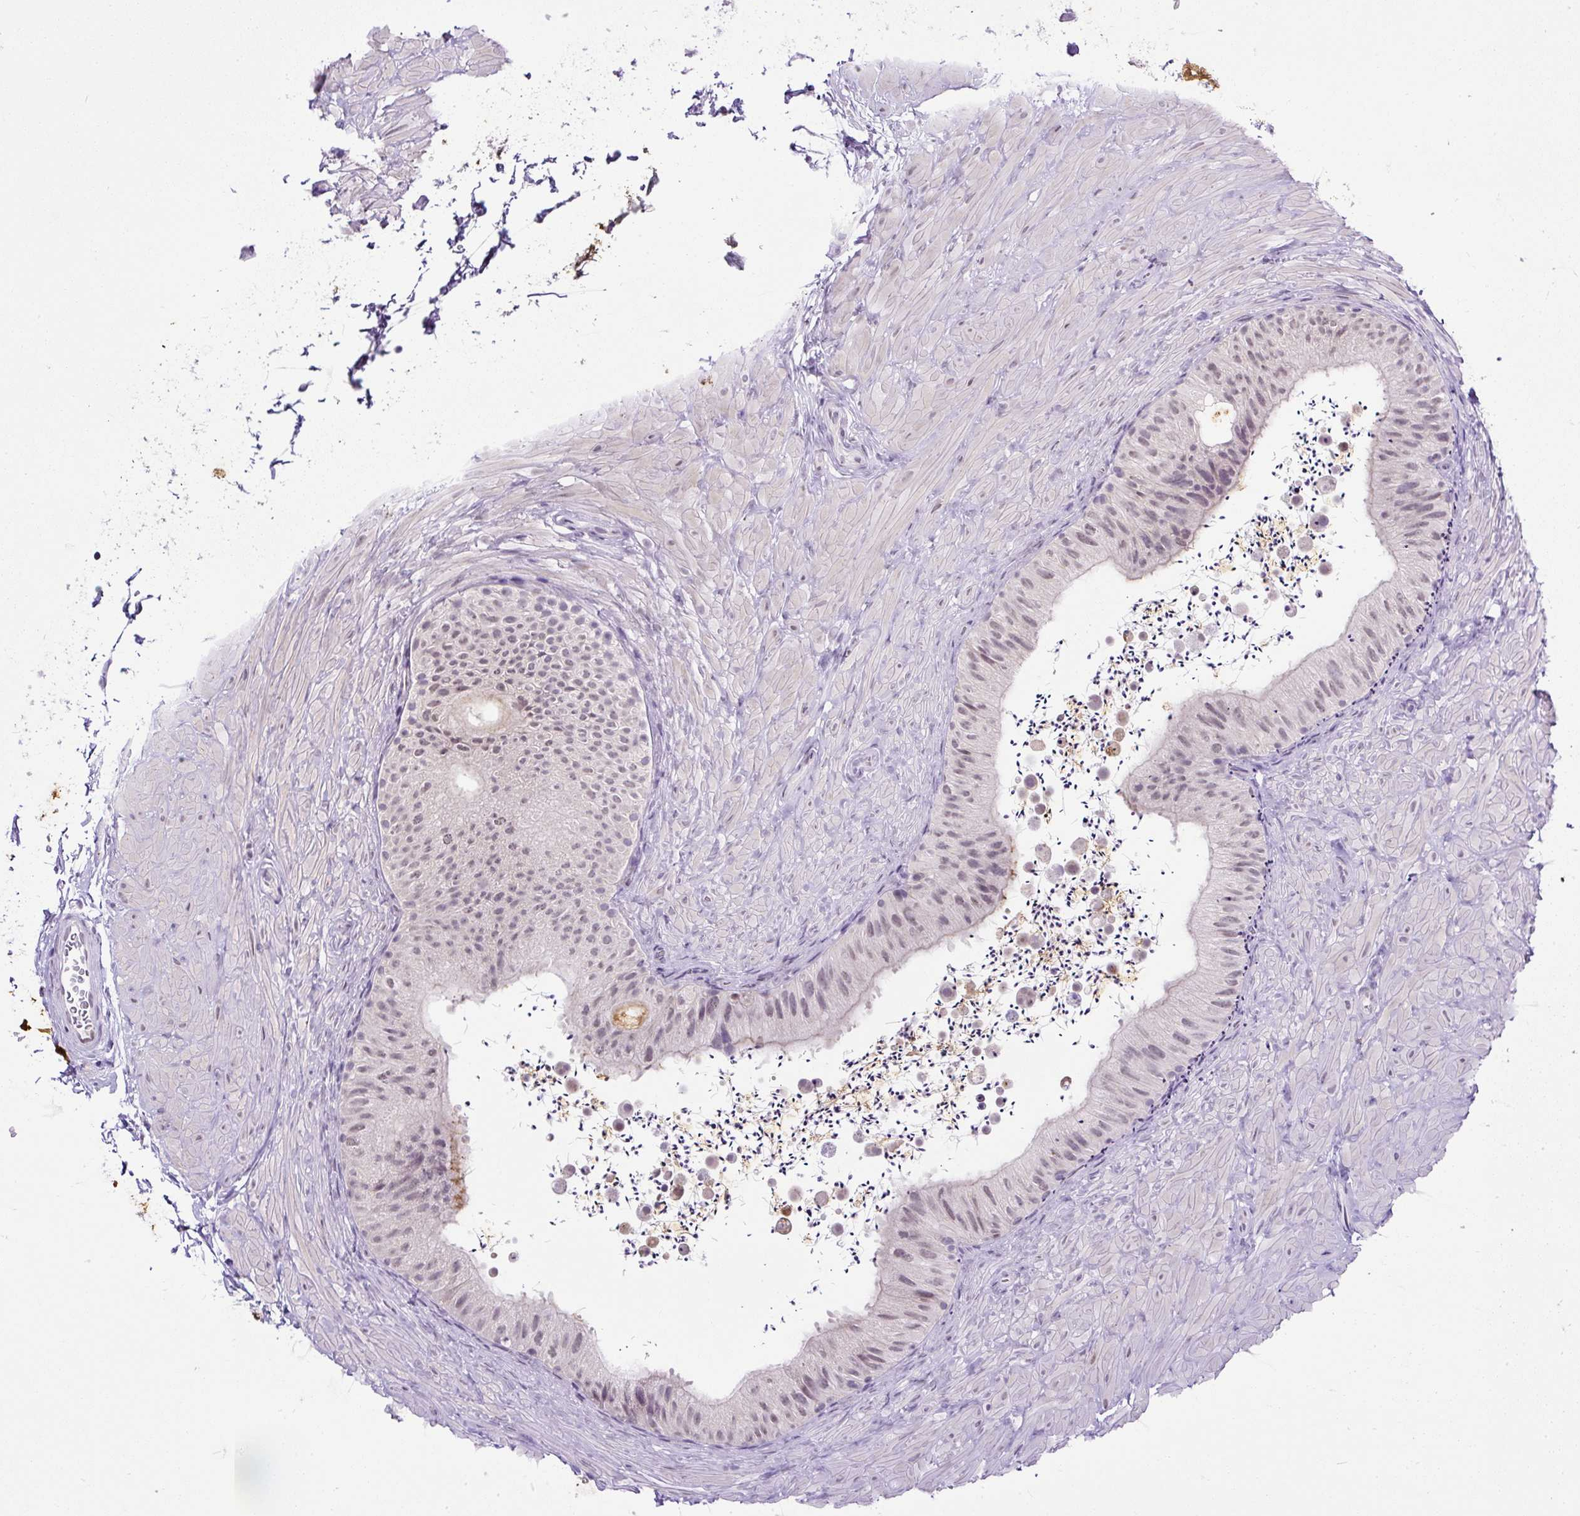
{"staining": {"intensity": "weak", "quantity": "<25%", "location": "nuclear"}, "tissue": "epididymis", "cell_type": "Glandular cells", "image_type": "normal", "snomed": [{"axis": "morphology", "description": "Normal tissue, NOS"}, {"axis": "topography", "description": "Epididymis"}, {"axis": "topography", "description": "Peripheral nerve tissue"}], "caption": "Immunohistochemical staining of unremarkable epididymis displays no significant staining in glandular cells. The staining was performed using DAB to visualize the protein expression in brown, while the nuclei were stained in blue with hematoxylin (Magnification: 20x).", "gene": "WNT10B", "patient": {"sex": "male", "age": 32}}